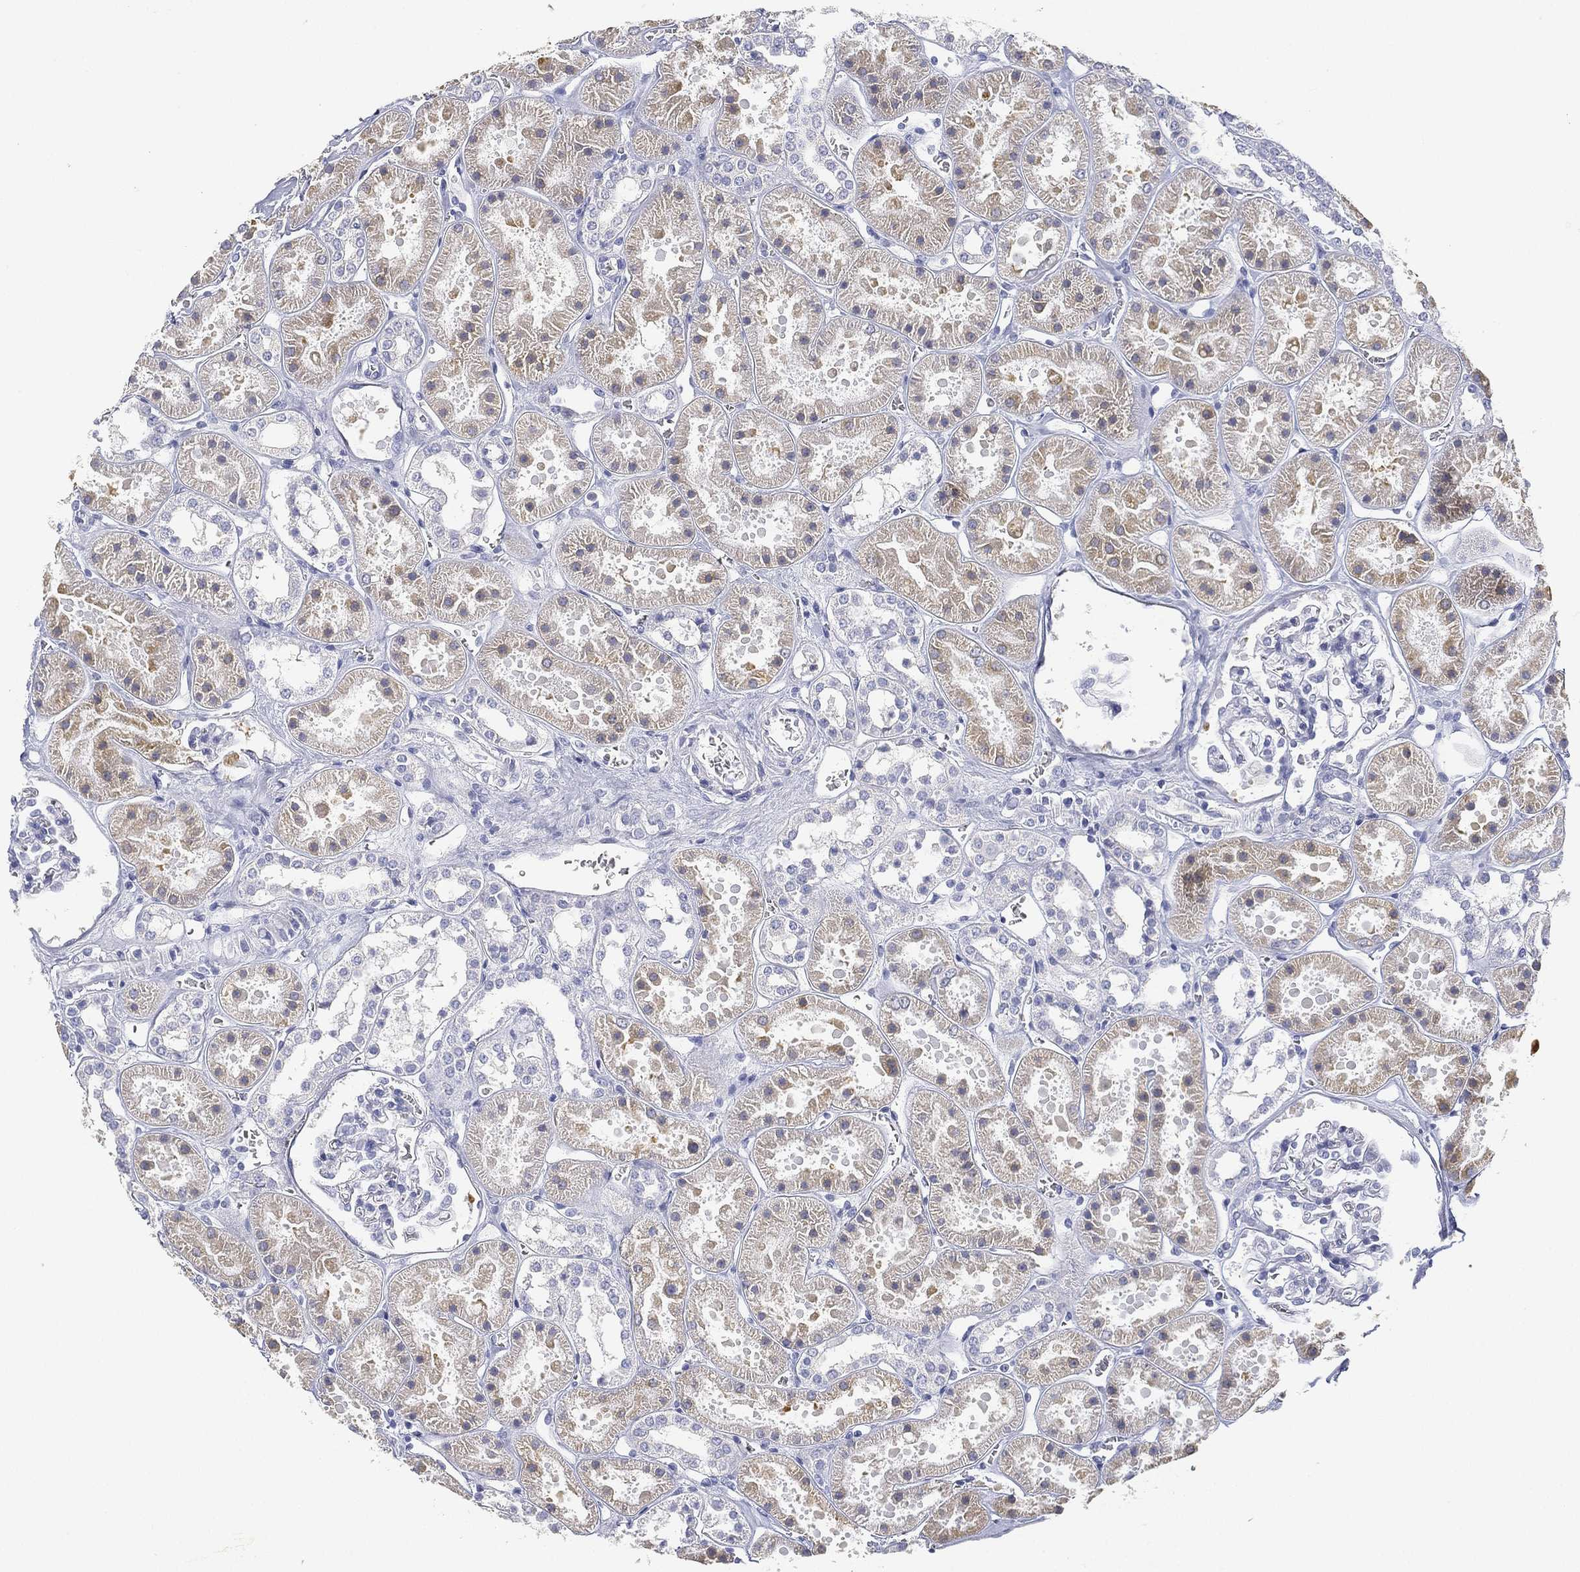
{"staining": {"intensity": "negative", "quantity": "none", "location": "none"}, "tissue": "kidney", "cell_type": "Cells in glomeruli", "image_type": "normal", "snomed": [{"axis": "morphology", "description": "Normal tissue, NOS"}, {"axis": "topography", "description": "Kidney"}], "caption": "The IHC micrograph has no significant staining in cells in glomeruli of kidney.", "gene": "FMO1", "patient": {"sex": "female", "age": 41}}